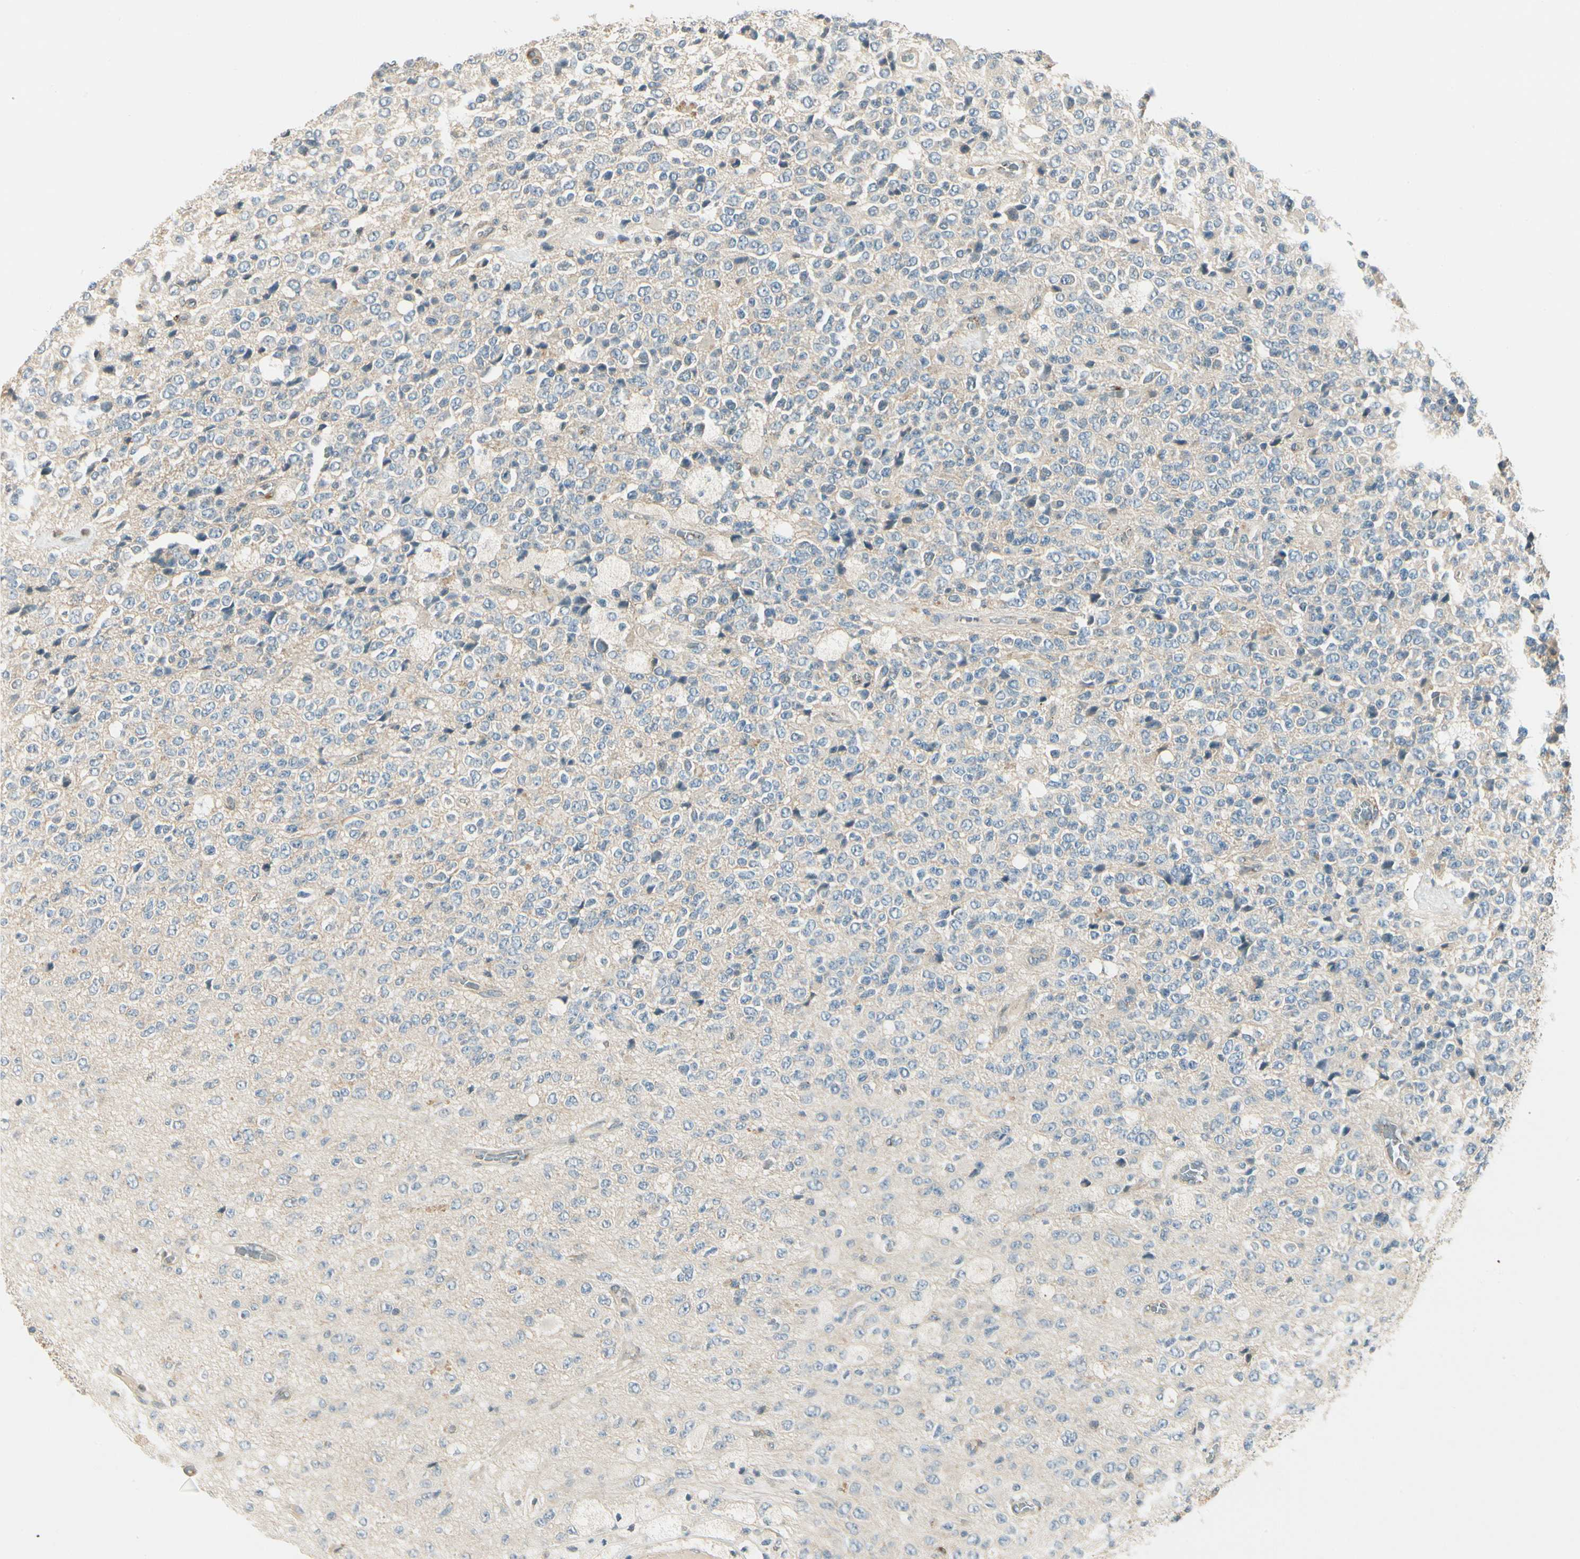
{"staining": {"intensity": "weak", "quantity": ">75%", "location": "cytoplasmic/membranous"}, "tissue": "glioma", "cell_type": "Tumor cells", "image_type": "cancer", "snomed": [{"axis": "morphology", "description": "Glioma, malignant, High grade"}, {"axis": "topography", "description": "pancreas cauda"}], "caption": "Human malignant high-grade glioma stained for a protein (brown) demonstrates weak cytoplasmic/membranous positive expression in about >75% of tumor cells.", "gene": "MANSC1", "patient": {"sex": "male", "age": 60}}